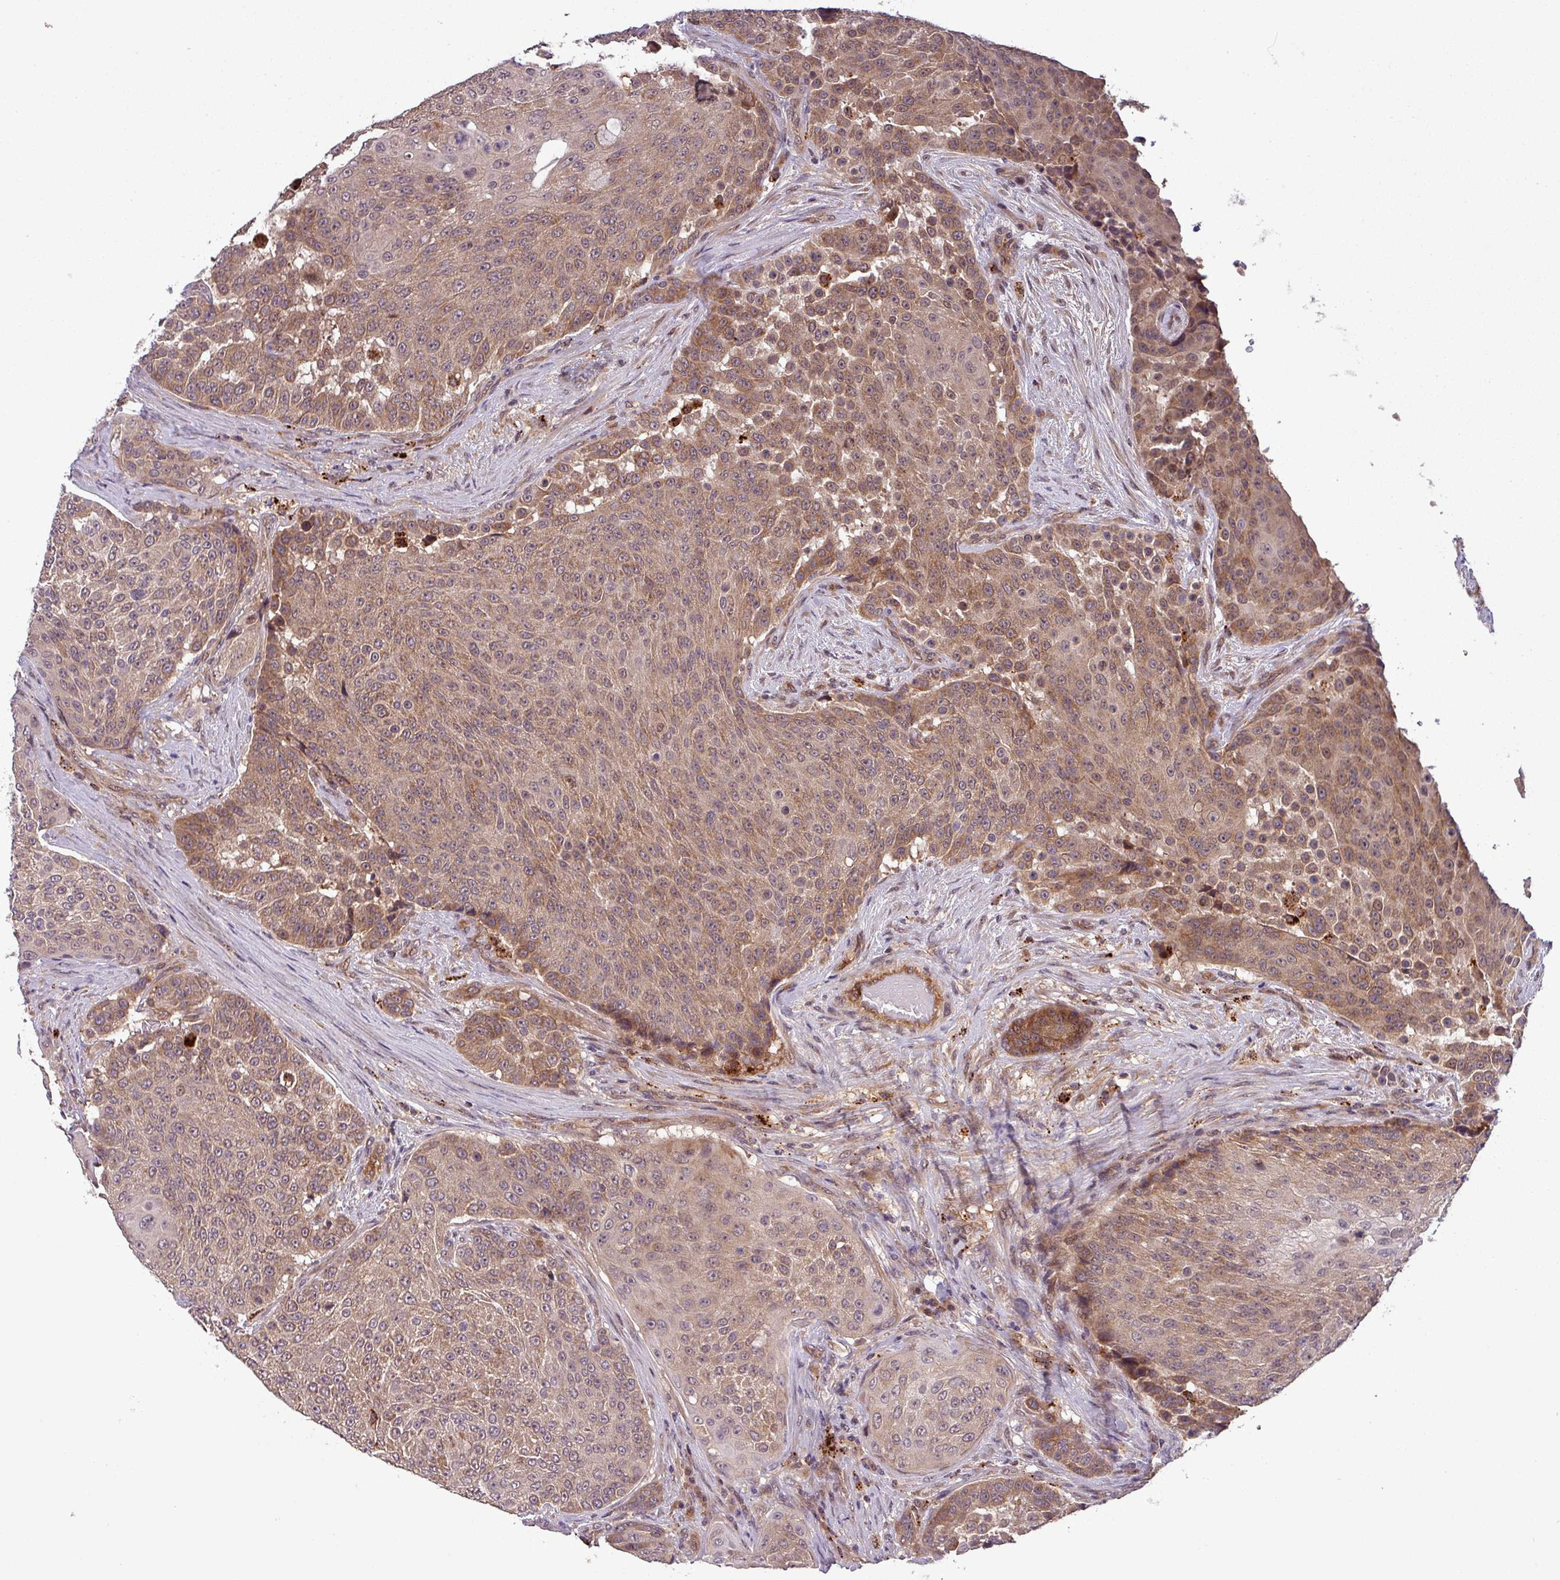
{"staining": {"intensity": "moderate", "quantity": ">75%", "location": "cytoplasmic/membranous"}, "tissue": "urothelial cancer", "cell_type": "Tumor cells", "image_type": "cancer", "snomed": [{"axis": "morphology", "description": "Urothelial carcinoma, High grade"}, {"axis": "topography", "description": "Urinary bladder"}], "caption": "Protein staining exhibits moderate cytoplasmic/membranous staining in about >75% of tumor cells in high-grade urothelial carcinoma.", "gene": "PUS1", "patient": {"sex": "female", "age": 63}}